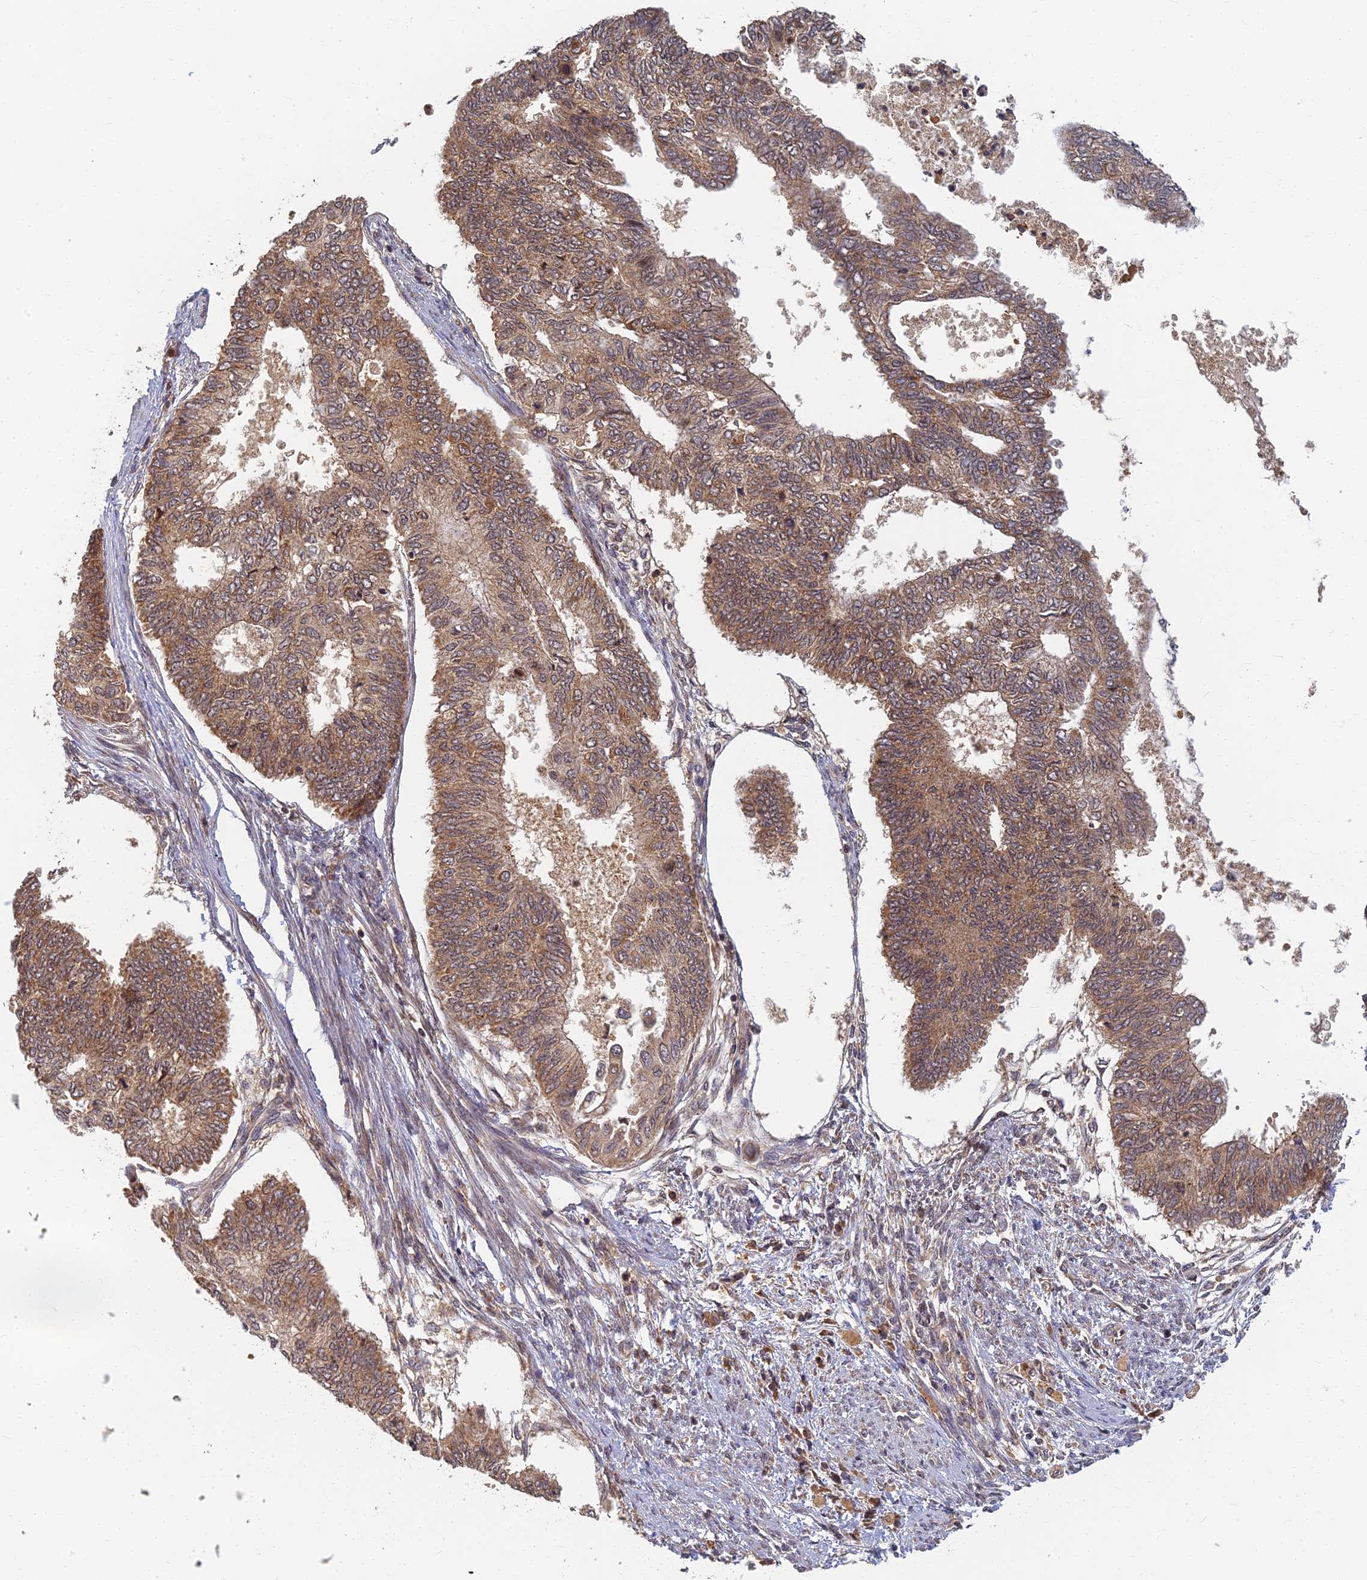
{"staining": {"intensity": "moderate", "quantity": ">75%", "location": "cytoplasmic/membranous"}, "tissue": "endometrial cancer", "cell_type": "Tumor cells", "image_type": "cancer", "snomed": [{"axis": "morphology", "description": "Adenocarcinoma, NOS"}, {"axis": "topography", "description": "Endometrium"}], "caption": "A brown stain shows moderate cytoplasmic/membranous positivity of a protein in adenocarcinoma (endometrial) tumor cells.", "gene": "RGL3", "patient": {"sex": "female", "age": 68}}